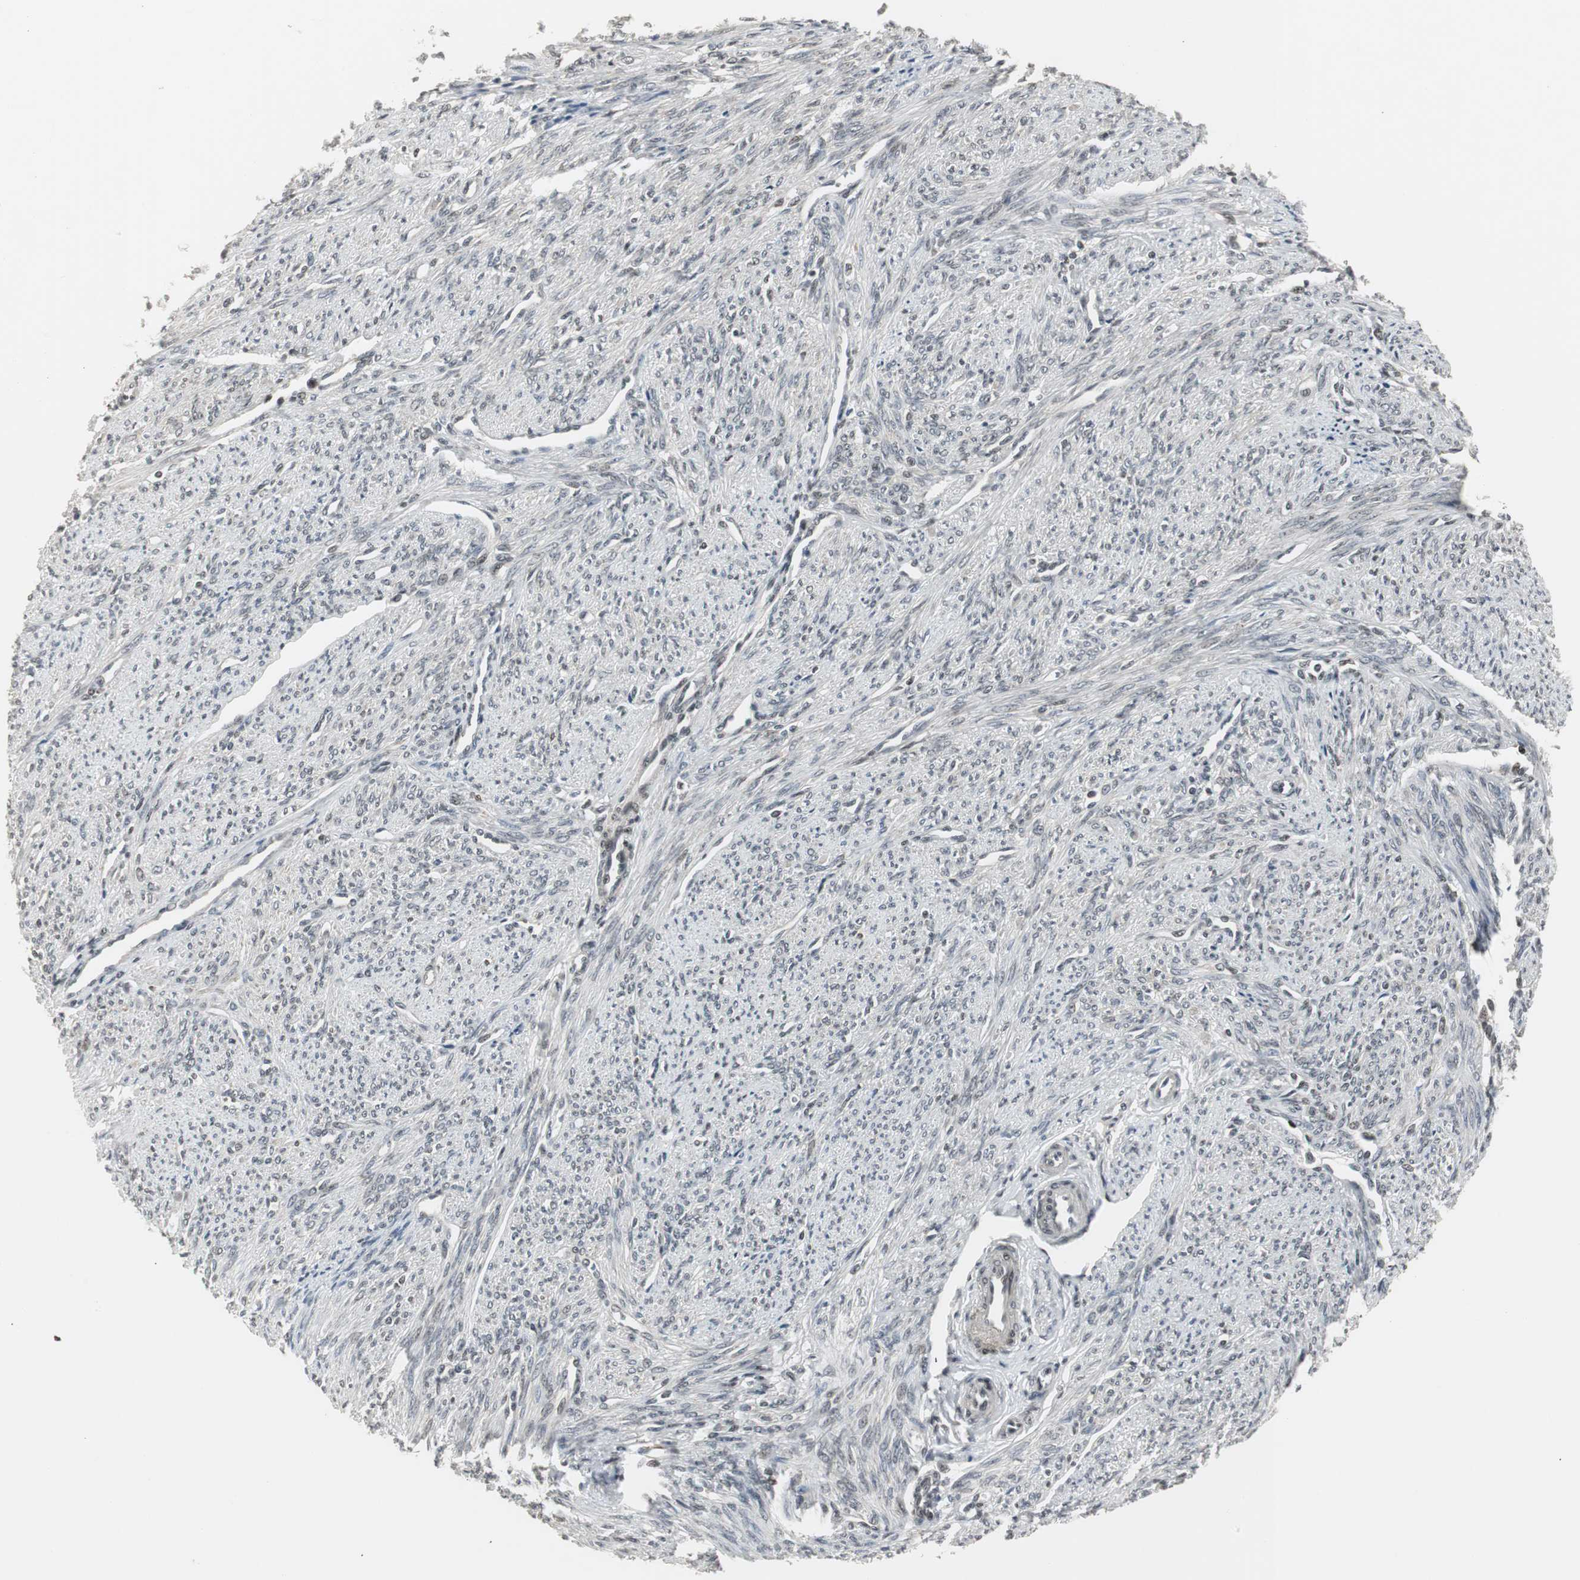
{"staining": {"intensity": "weak", "quantity": ">75%", "location": "cytoplasmic/membranous"}, "tissue": "smooth muscle", "cell_type": "Smooth muscle cells", "image_type": "normal", "snomed": [{"axis": "morphology", "description": "Normal tissue, NOS"}, {"axis": "topography", "description": "Smooth muscle"}], "caption": "Benign smooth muscle shows weak cytoplasmic/membranous expression in approximately >75% of smooth muscle cells.", "gene": "MPG", "patient": {"sex": "female", "age": 65}}